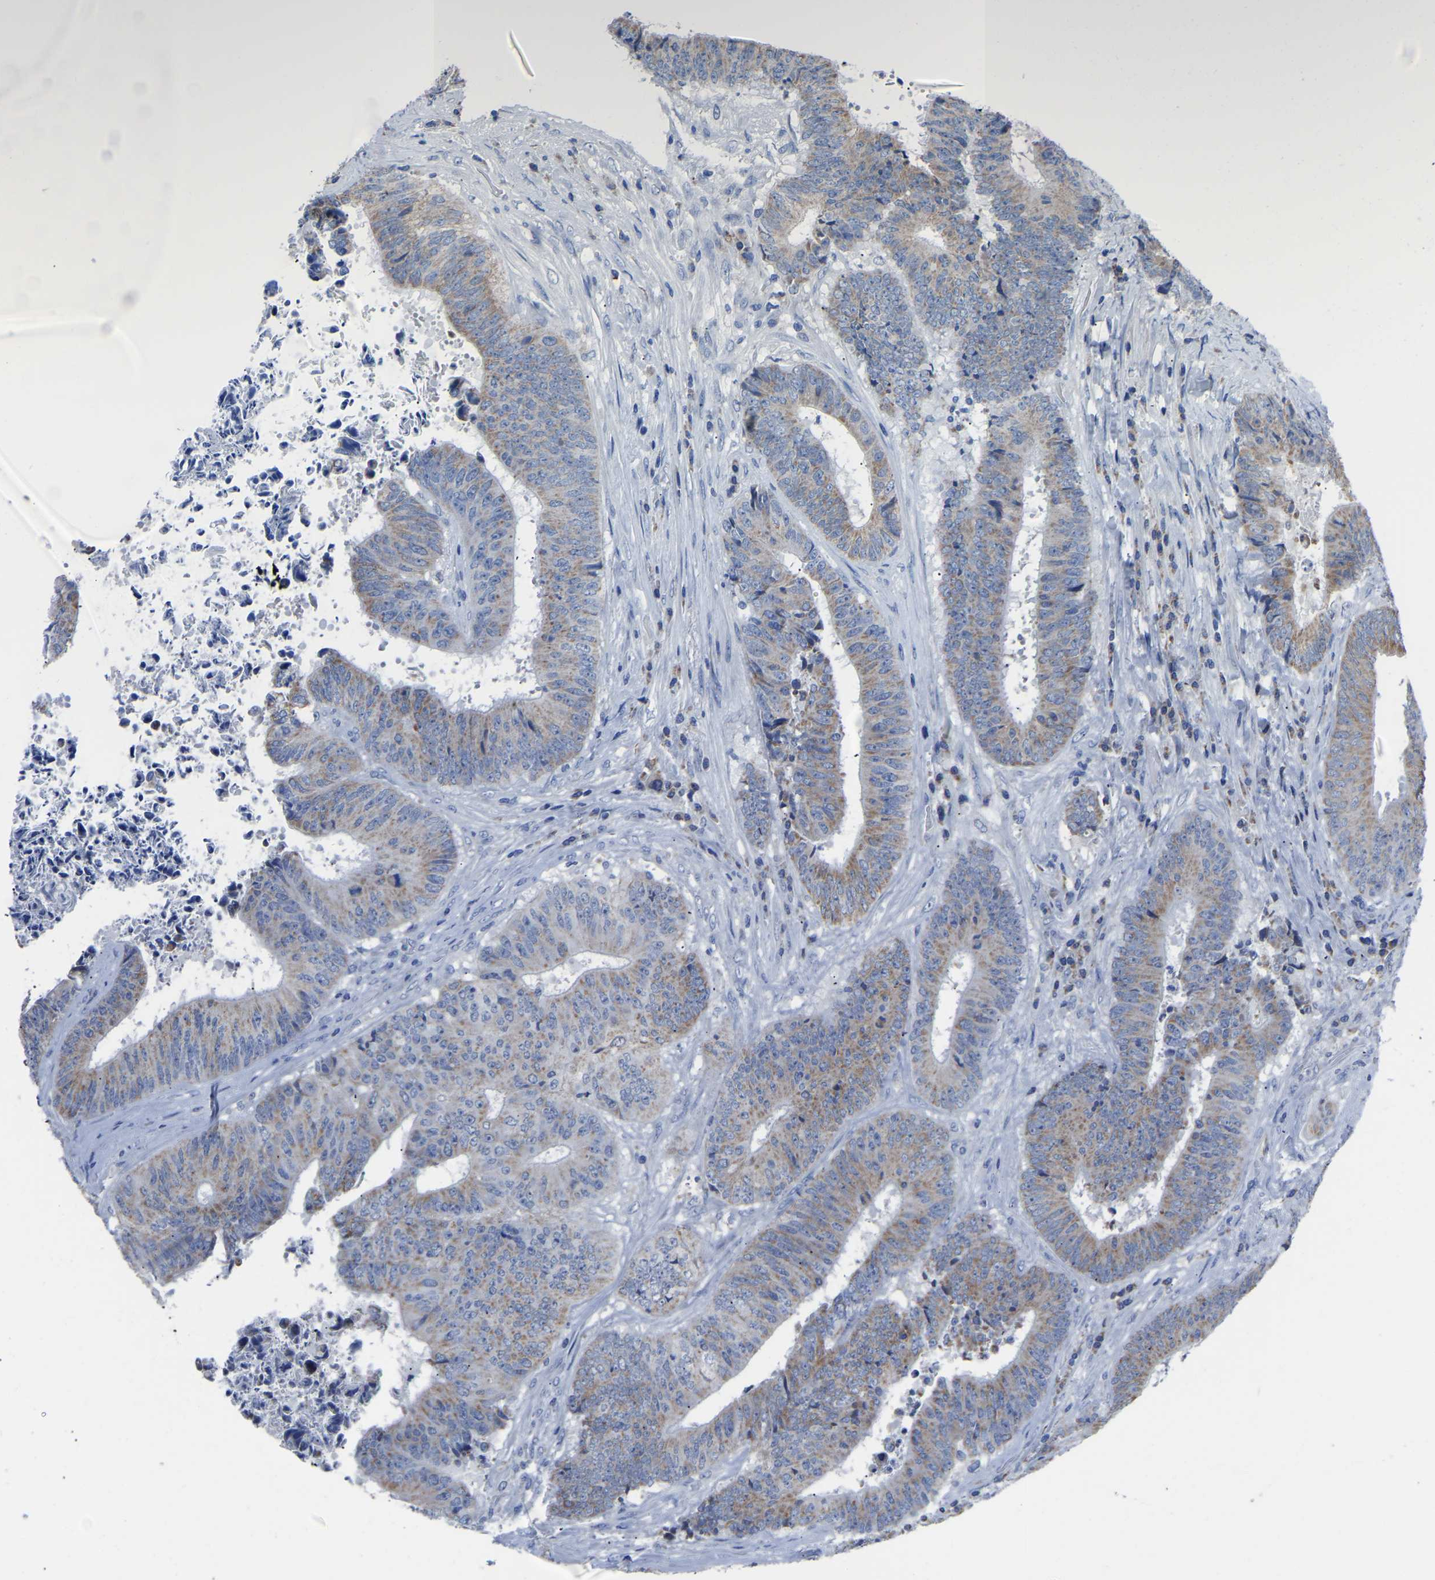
{"staining": {"intensity": "weak", "quantity": "25%-75%", "location": "cytoplasmic/membranous"}, "tissue": "colorectal cancer", "cell_type": "Tumor cells", "image_type": "cancer", "snomed": [{"axis": "morphology", "description": "Adenocarcinoma, NOS"}, {"axis": "topography", "description": "Rectum"}], "caption": "DAB immunohistochemical staining of human adenocarcinoma (colorectal) demonstrates weak cytoplasmic/membranous protein expression in approximately 25%-75% of tumor cells.", "gene": "ETFA", "patient": {"sex": "male", "age": 72}}